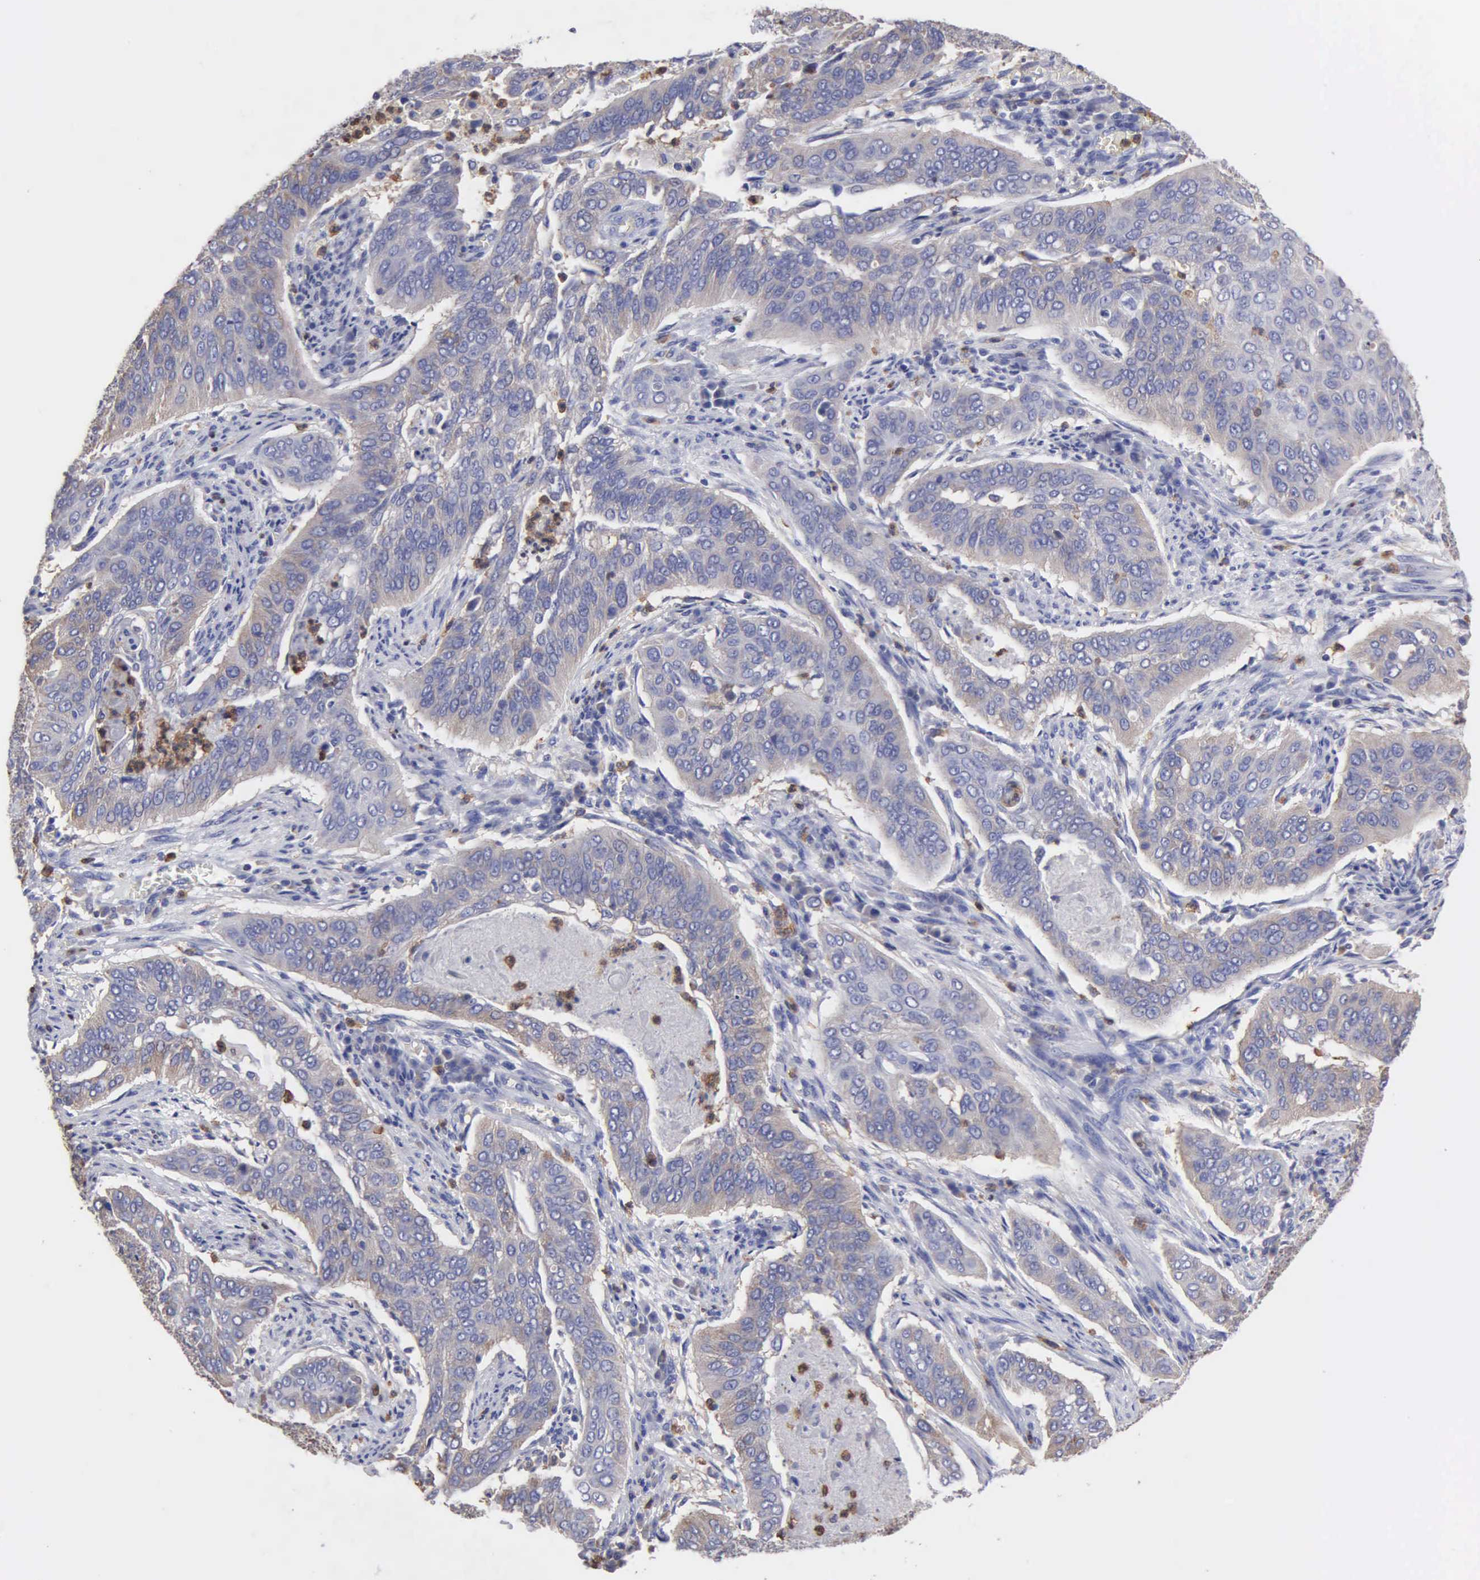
{"staining": {"intensity": "weak", "quantity": "25%-75%", "location": "cytoplasmic/membranous"}, "tissue": "cervical cancer", "cell_type": "Tumor cells", "image_type": "cancer", "snomed": [{"axis": "morphology", "description": "Squamous cell carcinoma, NOS"}, {"axis": "topography", "description": "Cervix"}], "caption": "Weak cytoplasmic/membranous protein expression is appreciated in about 25%-75% of tumor cells in squamous cell carcinoma (cervical).", "gene": "G6PD", "patient": {"sex": "female", "age": 39}}